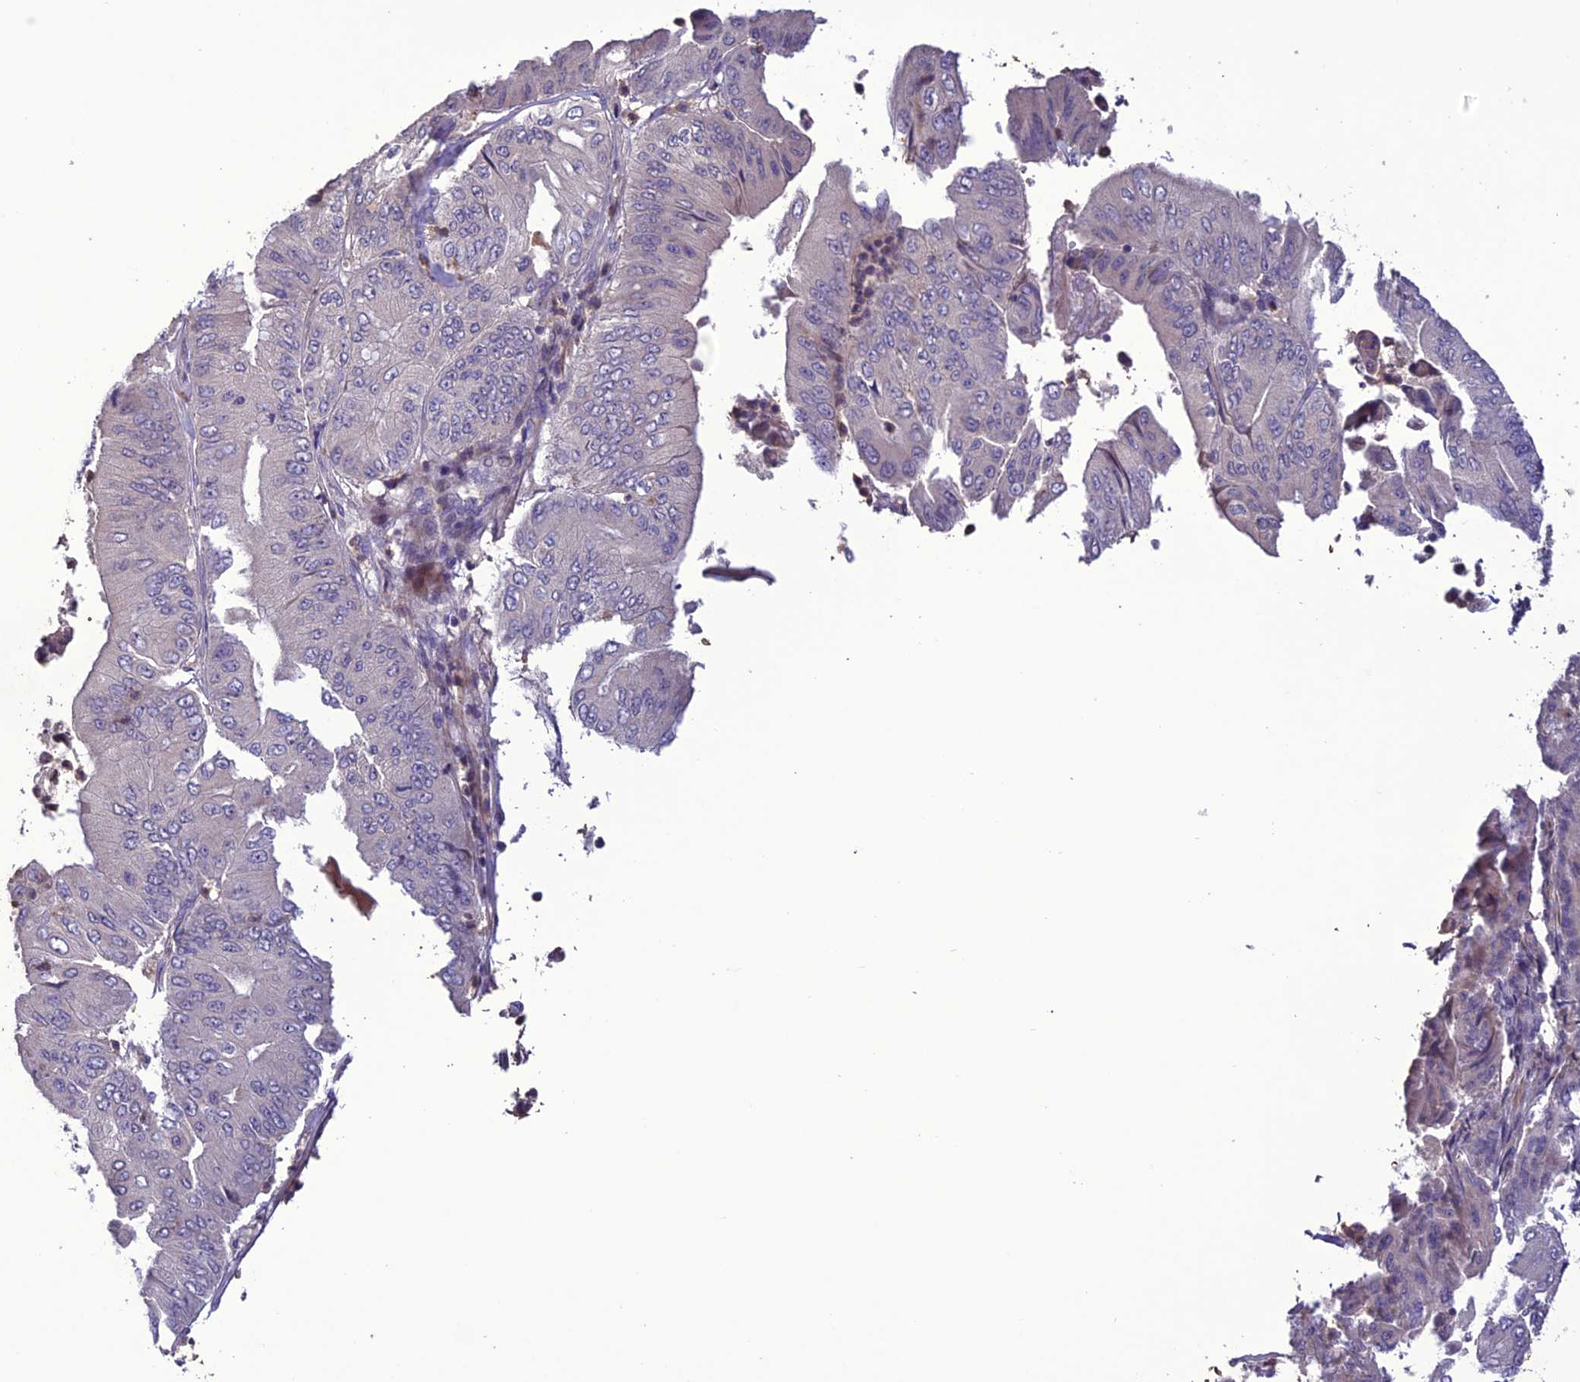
{"staining": {"intensity": "negative", "quantity": "none", "location": "none"}, "tissue": "pancreatic cancer", "cell_type": "Tumor cells", "image_type": "cancer", "snomed": [{"axis": "morphology", "description": "Adenocarcinoma, NOS"}, {"axis": "topography", "description": "Pancreas"}], "caption": "Immunohistochemical staining of human pancreatic cancer reveals no significant positivity in tumor cells.", "gene": "C2orf76", "patient": {"sex": "female", "age": 77}}